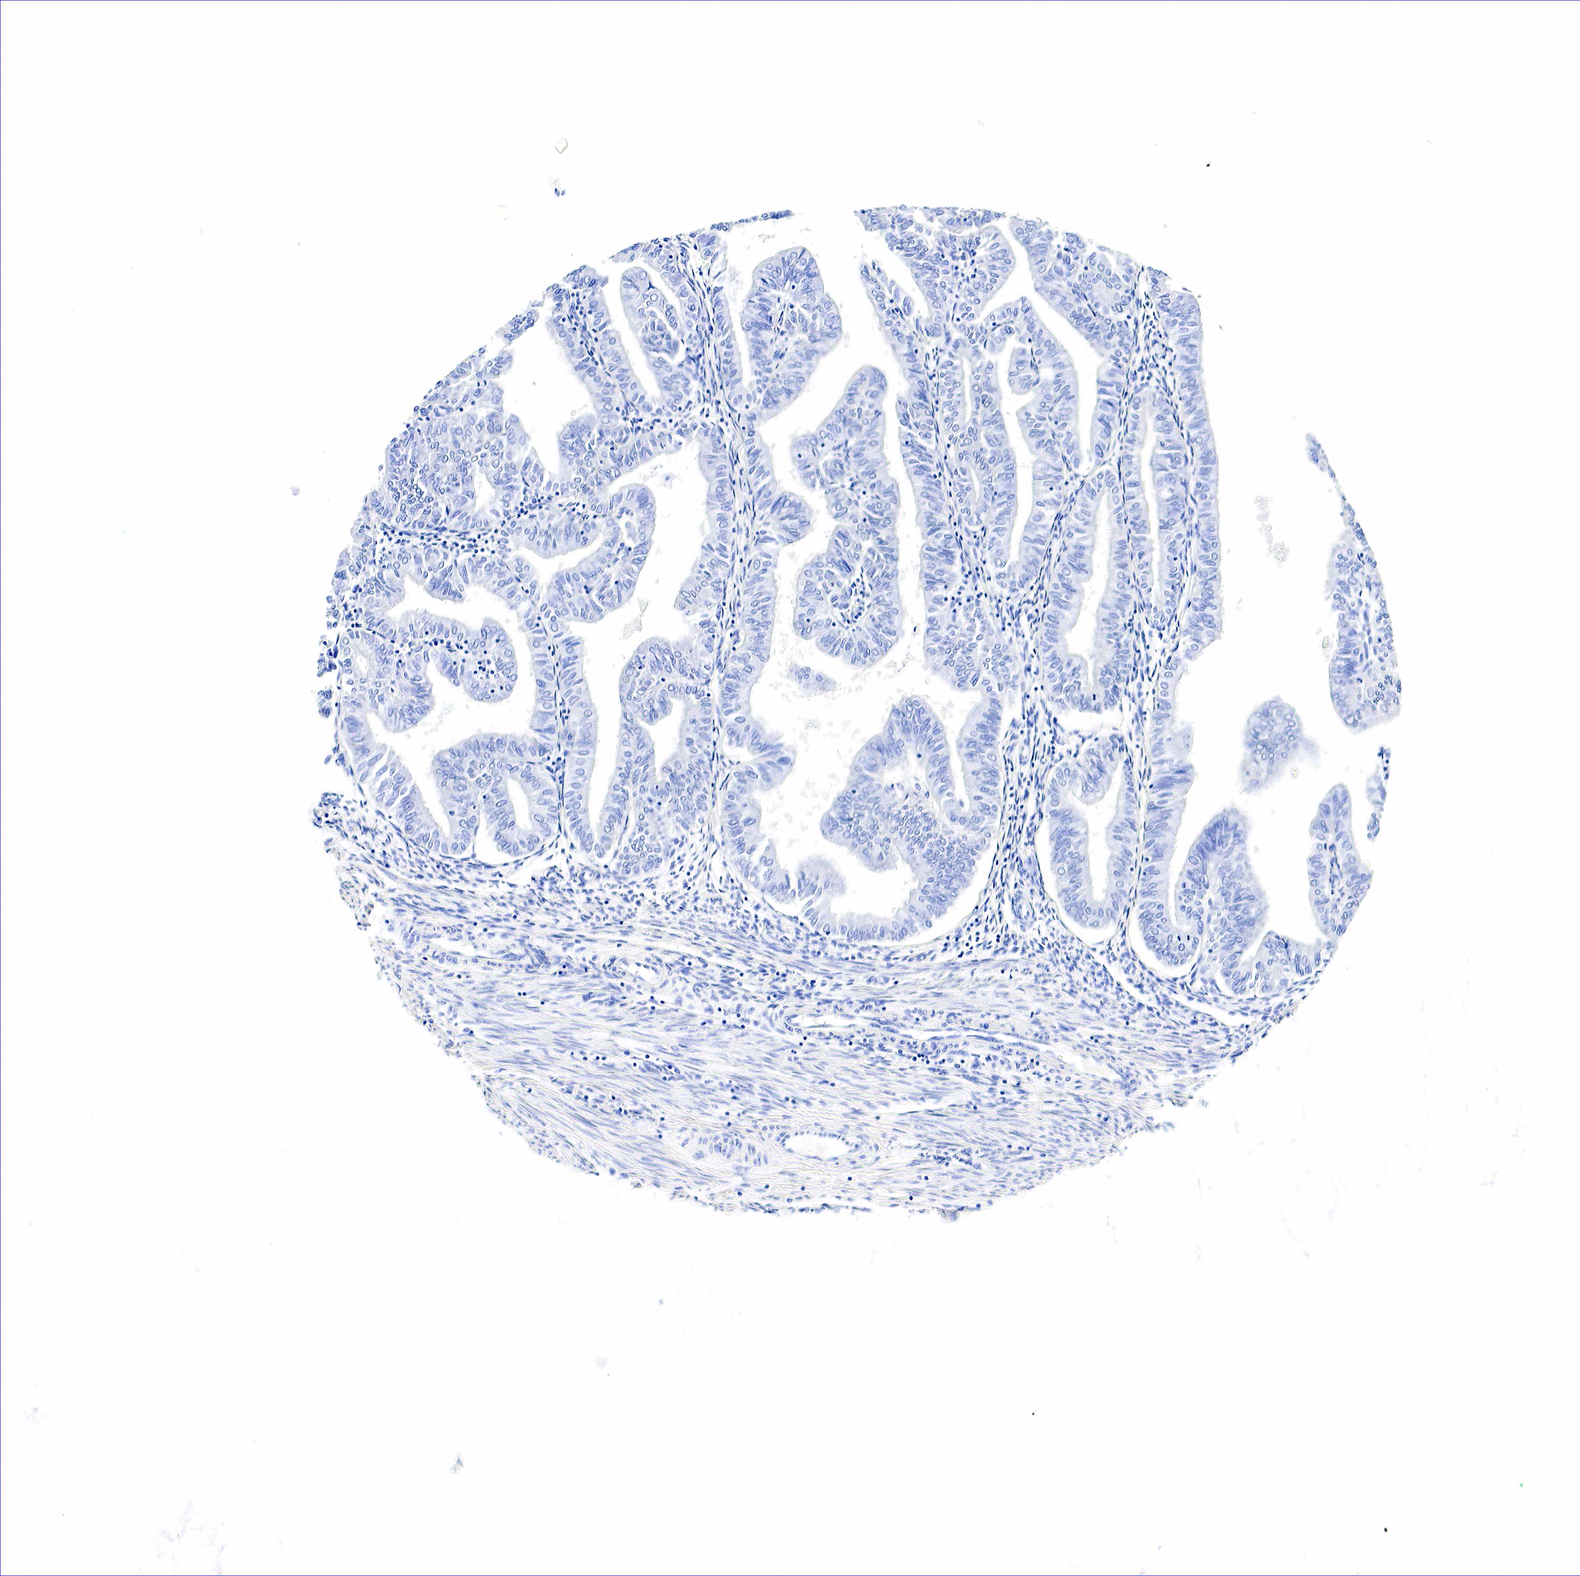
{"staining": {"intensity": "negative", "quantity": "none", "location": "none"}, "tissue": "endometrial cancer", "cell_type": "Tumor cells", "image_type": "cancer", "snomed": [{"axis": "morphology", "description": "Adenocarcinoma, NOS"}, {"axis": "topography", "description": "Endometrium"}], "caption": "IHC histopathology image of neoplastic tissue: adenocarcinoma (endometrial) stained with DAB (3,3'-diaminobenzidine) demonstrates no significant protein expression in tumor cells.", "gene": "GAST", "patient": {"sex": "female", "age": 51}}